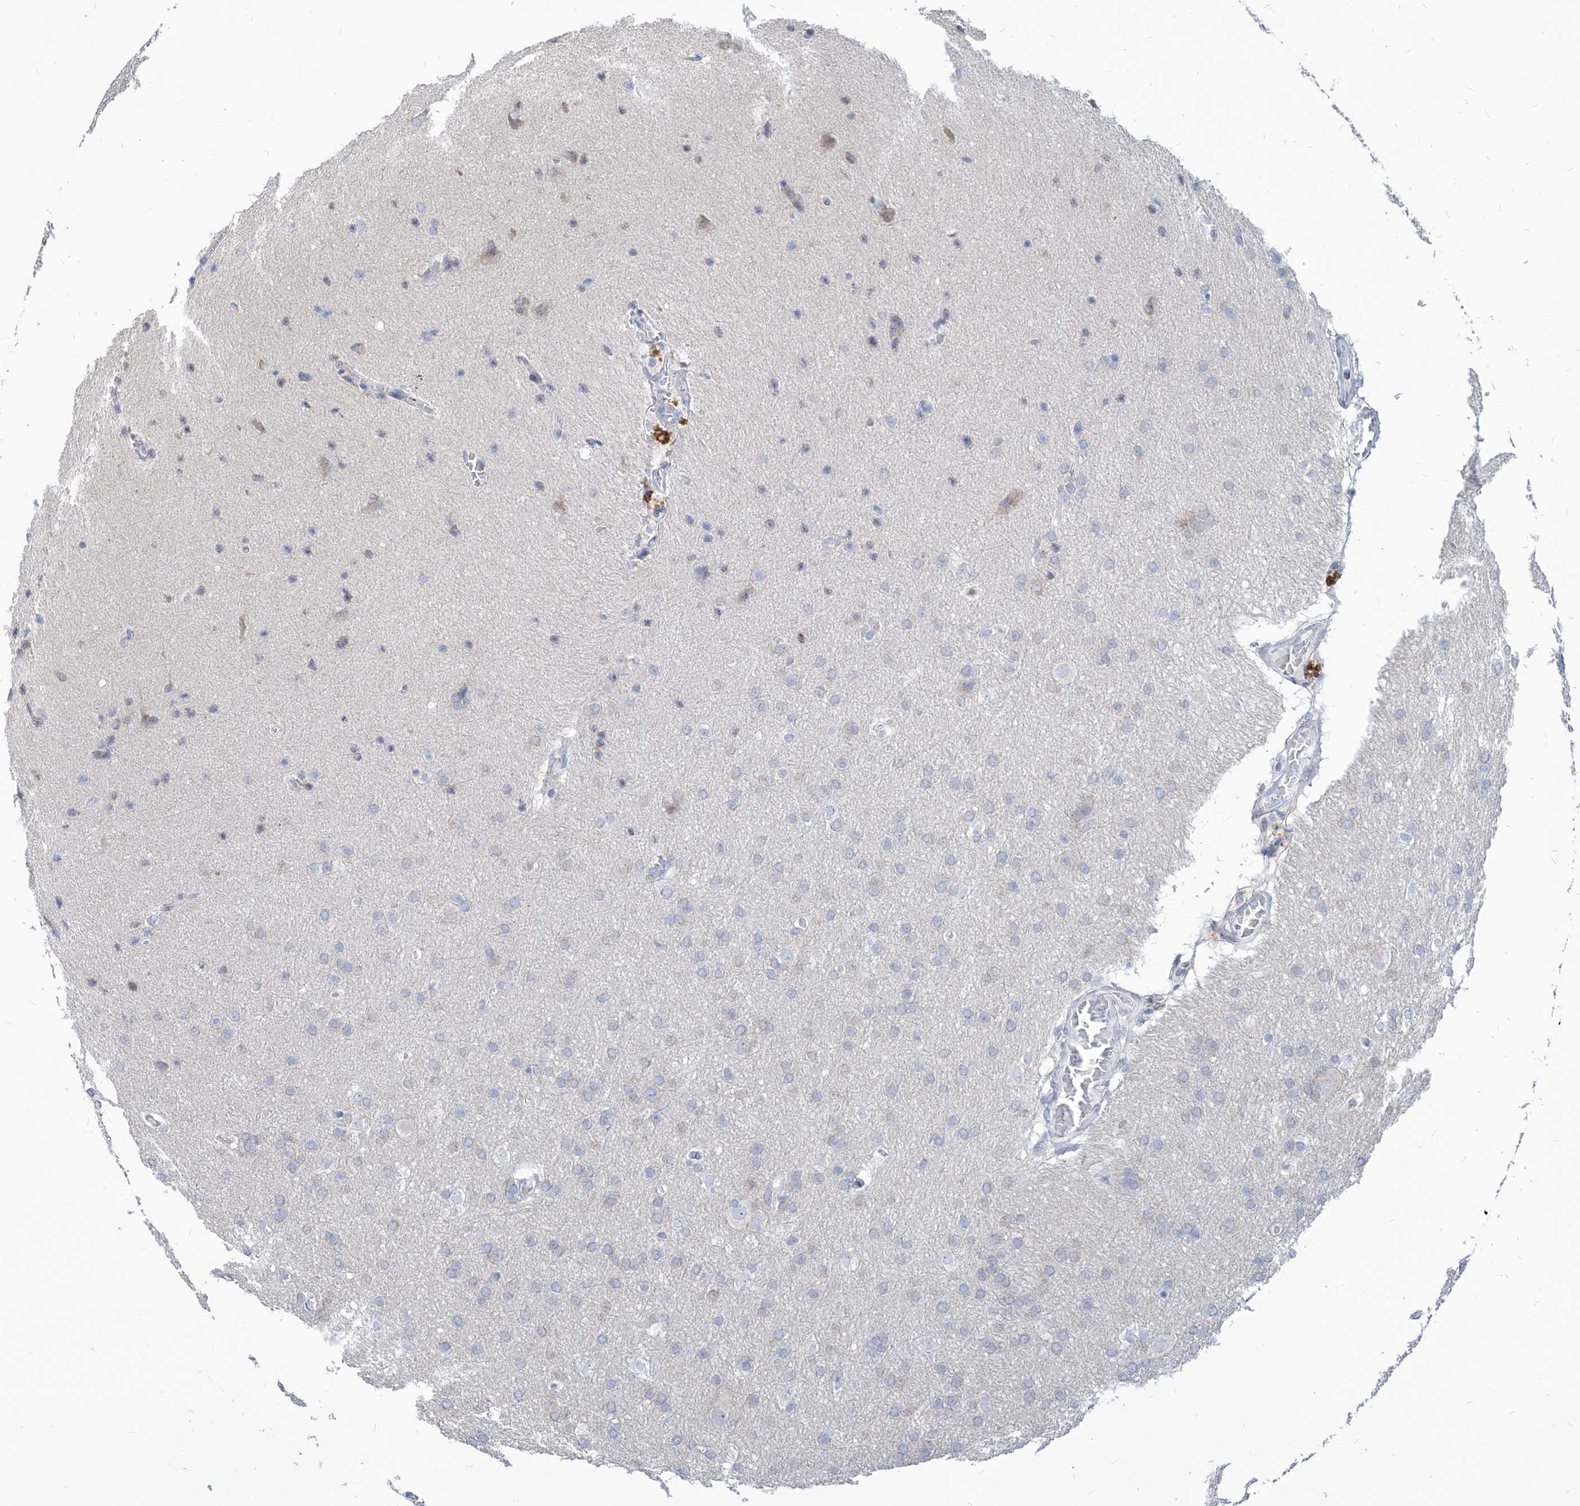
{"staining": {"intensity": "negative", "quantity": "none", "location": "none"}, "tissue": "glioma", "cell_type": "Tumor cells", "image_type": "cancer", "snomed": [{"axis": "morphology", "description": "Glioma, malignant, Low grade"}, {"axis": "topography", "description": "Brain"}], "caption": "Tumor cells are negative for protein expression in human malignant glioma (low-grade). (Brightfield microscopy of DAB IHC at high magnification).", "gene": "AGPS", "patient": {"sex": "female", "age": 37}}